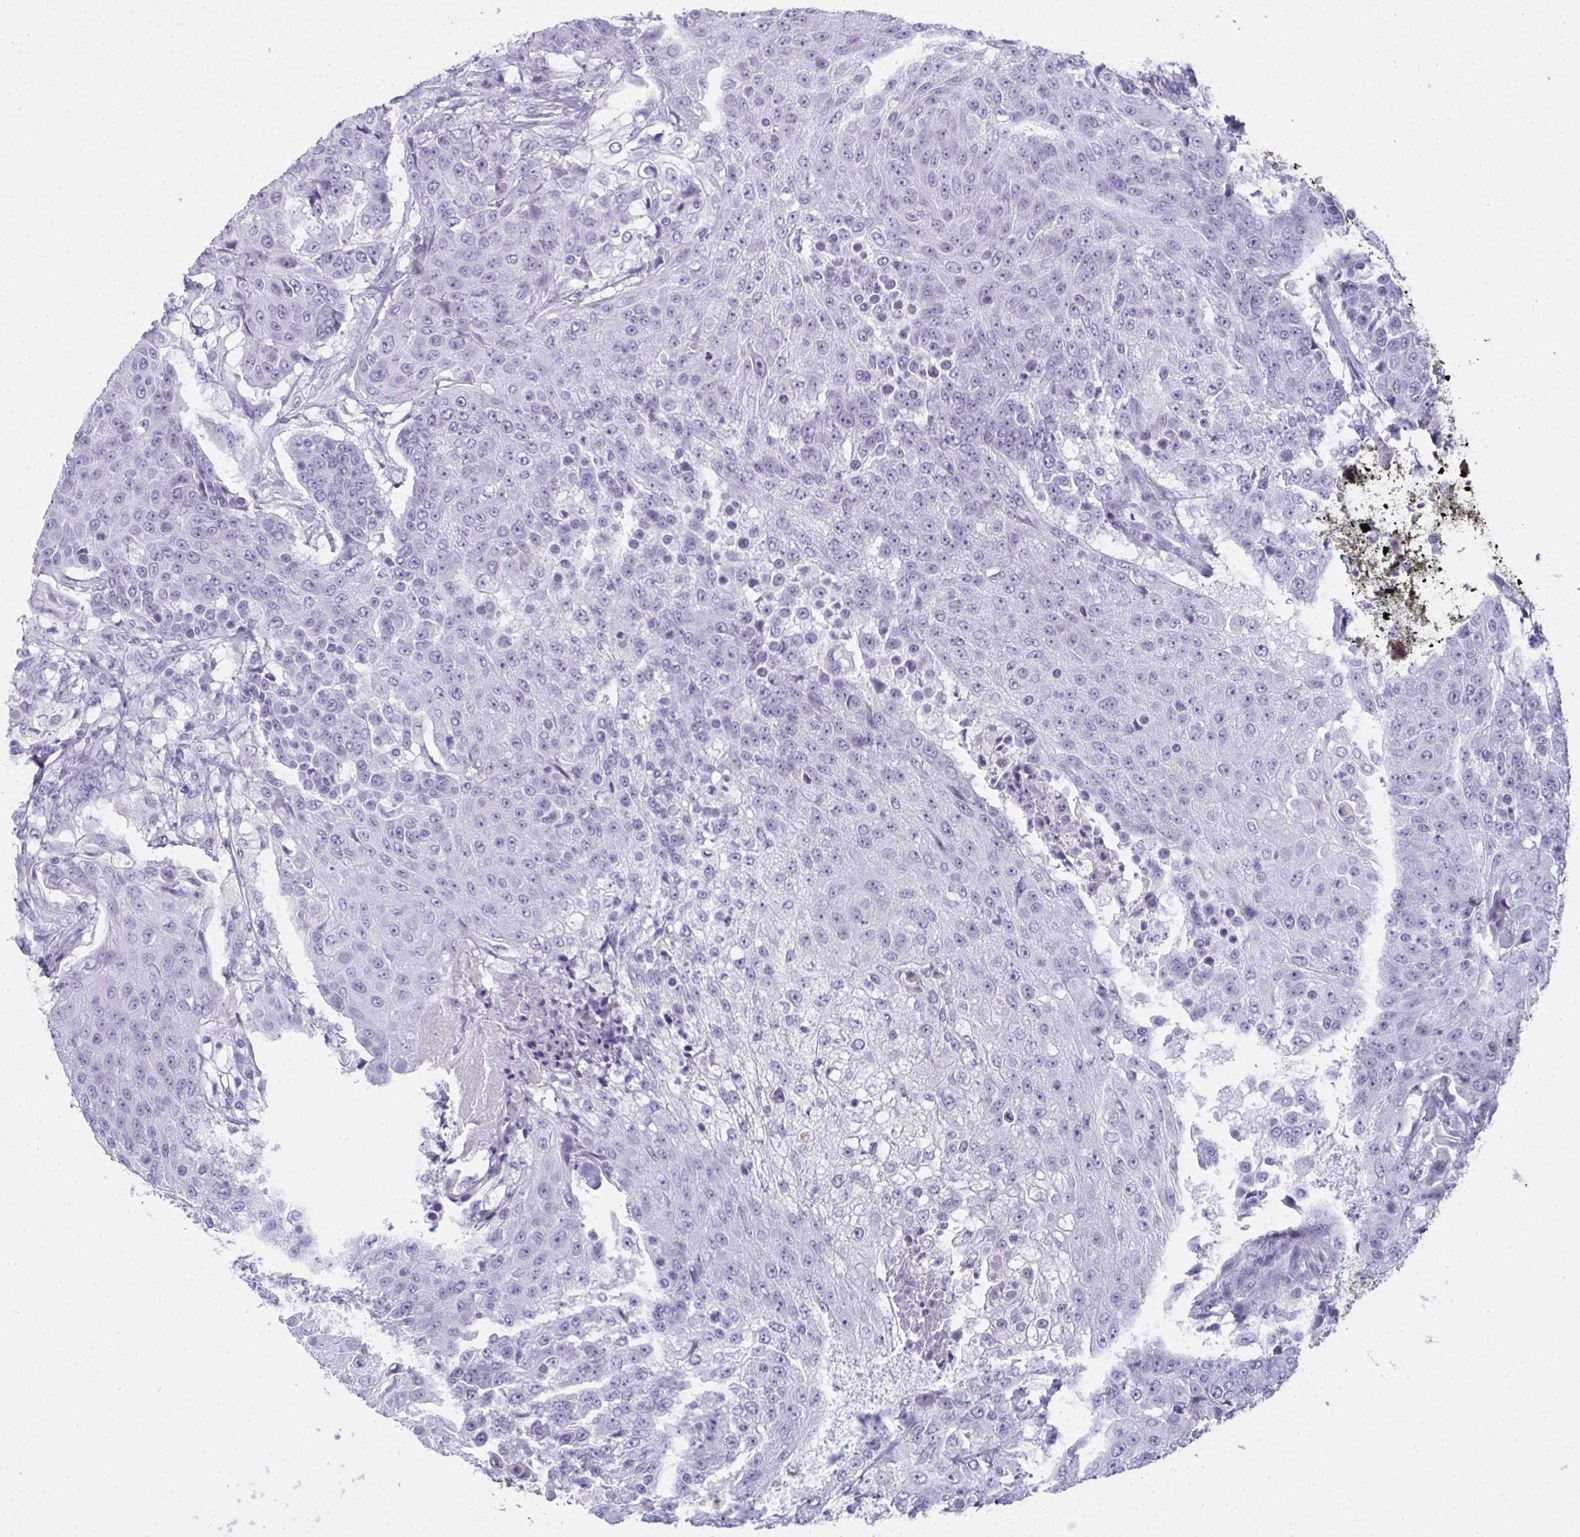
{"staining": {"intensity": "negative", "quantity": "none", "location": "none"}, "tissue": "urothelial cancer", "cell_type": "Tumor cells", "image_type": "cancer", "snomed": [{"axis": "morphology", "description": "Urothelial carcinoma, High grade"}, {"axis": "topography", "description": "Urinary bladder"}], "caption": "Tumor cells are negative for brown protein staining in urothelial cancer.", "gene": "SLC36A2", "patient": {"sex": "female", "age": 63}}